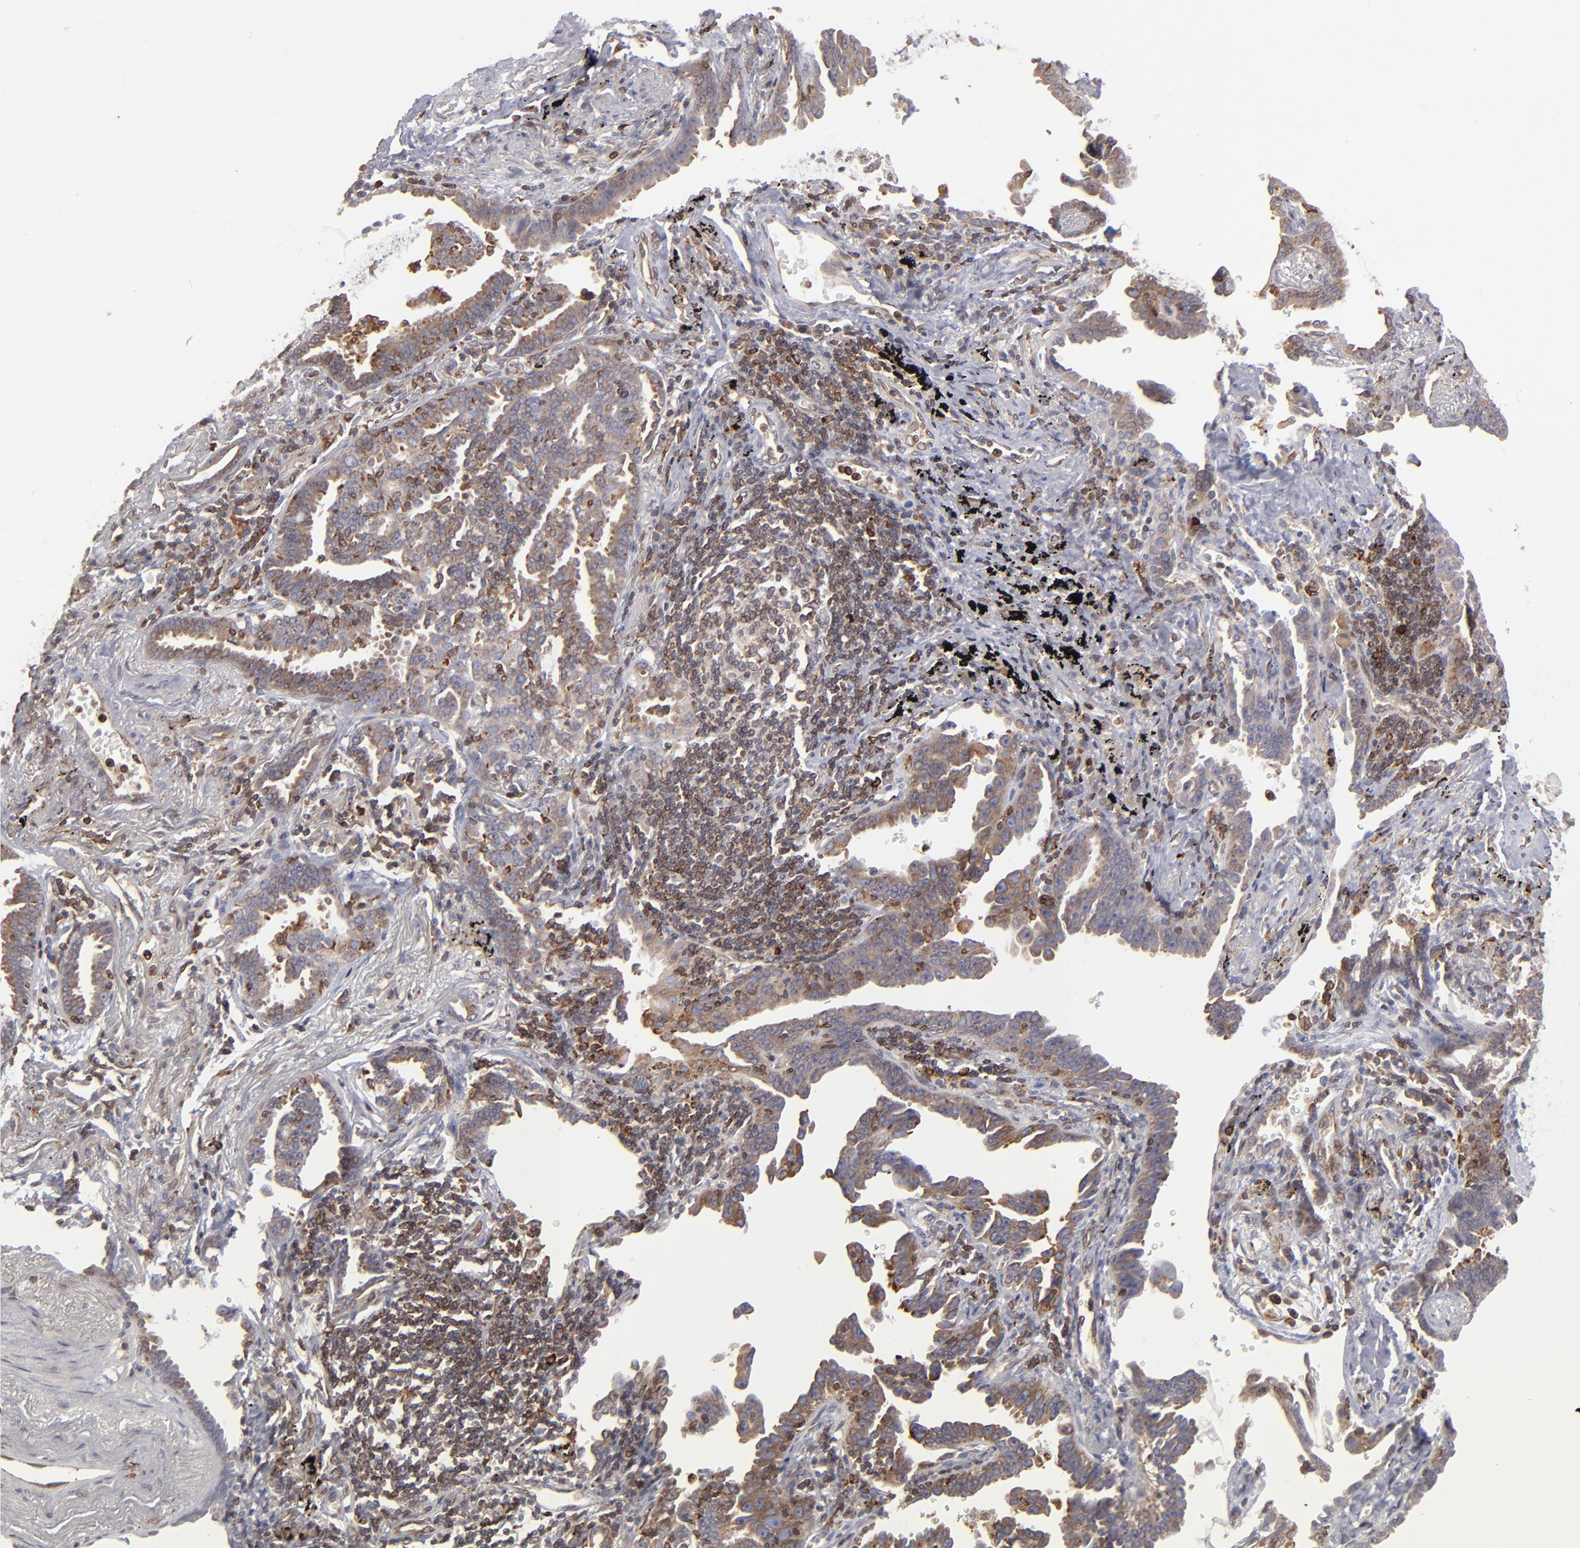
{"staining": {"intensity": "moderate", "quantity": ">75%", "location": "cytoplasmic/membranous"}, "tissue": "lung cancer", "cell_type": "Tumor cells", "image_type": "cancer", "snomed": [{"axis": "morphology", "description": "Adenocarcinoma, NOS"}, {"axis": "topography", "description": "Lung"}], "caption": "Lung cancer (adenocarcinoma) tissue demonstrates moderate cytoplasmic/membranous staining in approximately >75% of tumor cells", "gene": "TMX1", "patient": {"sex": "female", "age": 64}}